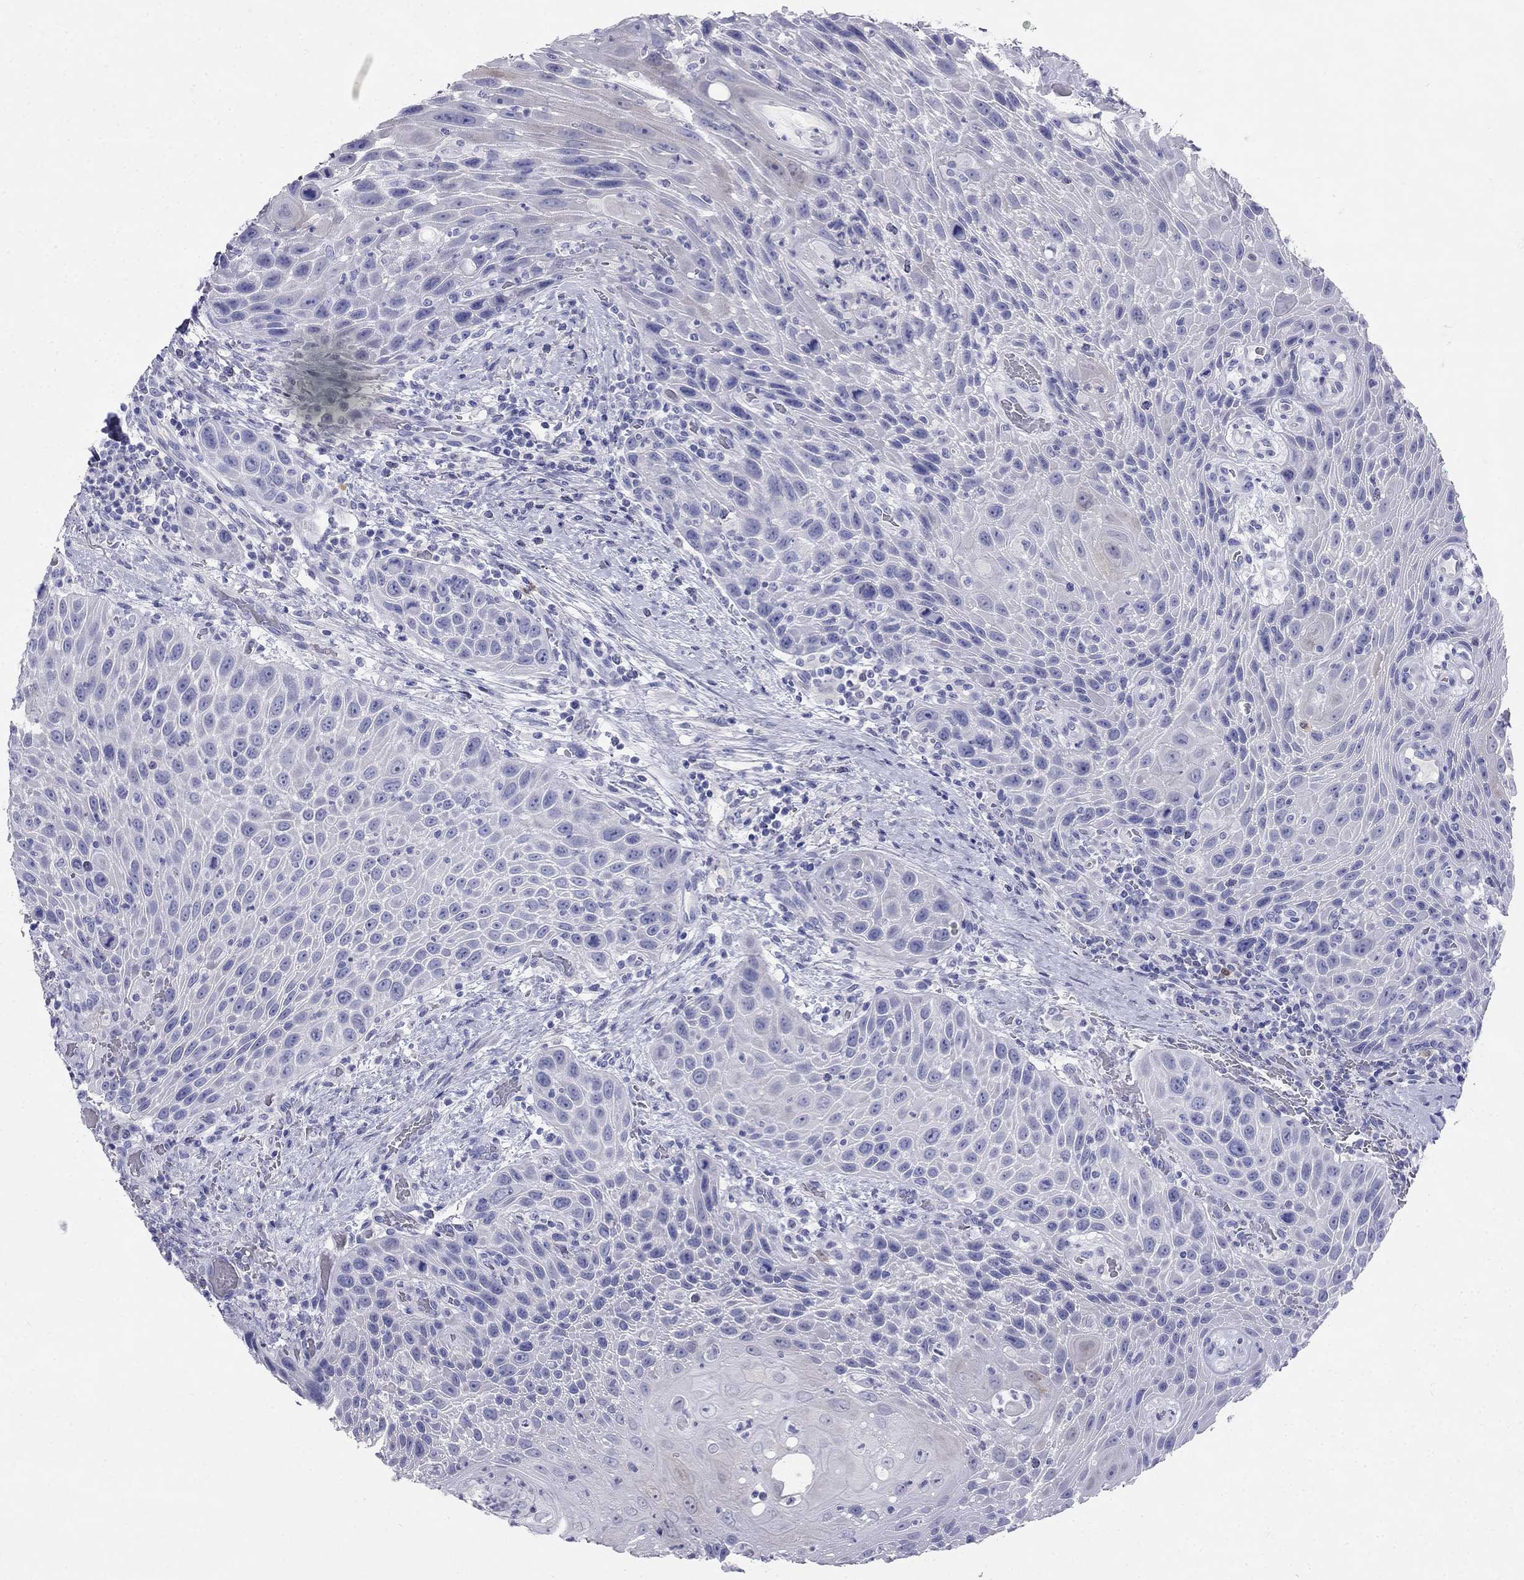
{"staining": {"intensity": "negative", "quantity": "none", "location": "none"}, "tissue": "head and neck cancer", "cell_type": "Tumor cells", "image_type": "cancer", "snomed": [{"axis": "morphology", "description": "Squamous cell carcinoma, NOS"}, {"axis": "topography", "description": "Head-Neck"}], "caption": "Immunohistochemical staining of human head and neck cancer (squamous cell carcinoma) displays no significant staining in tumor cells.", "gene": "RFLNA", "patient": {"sex": "male", "age": 69}}